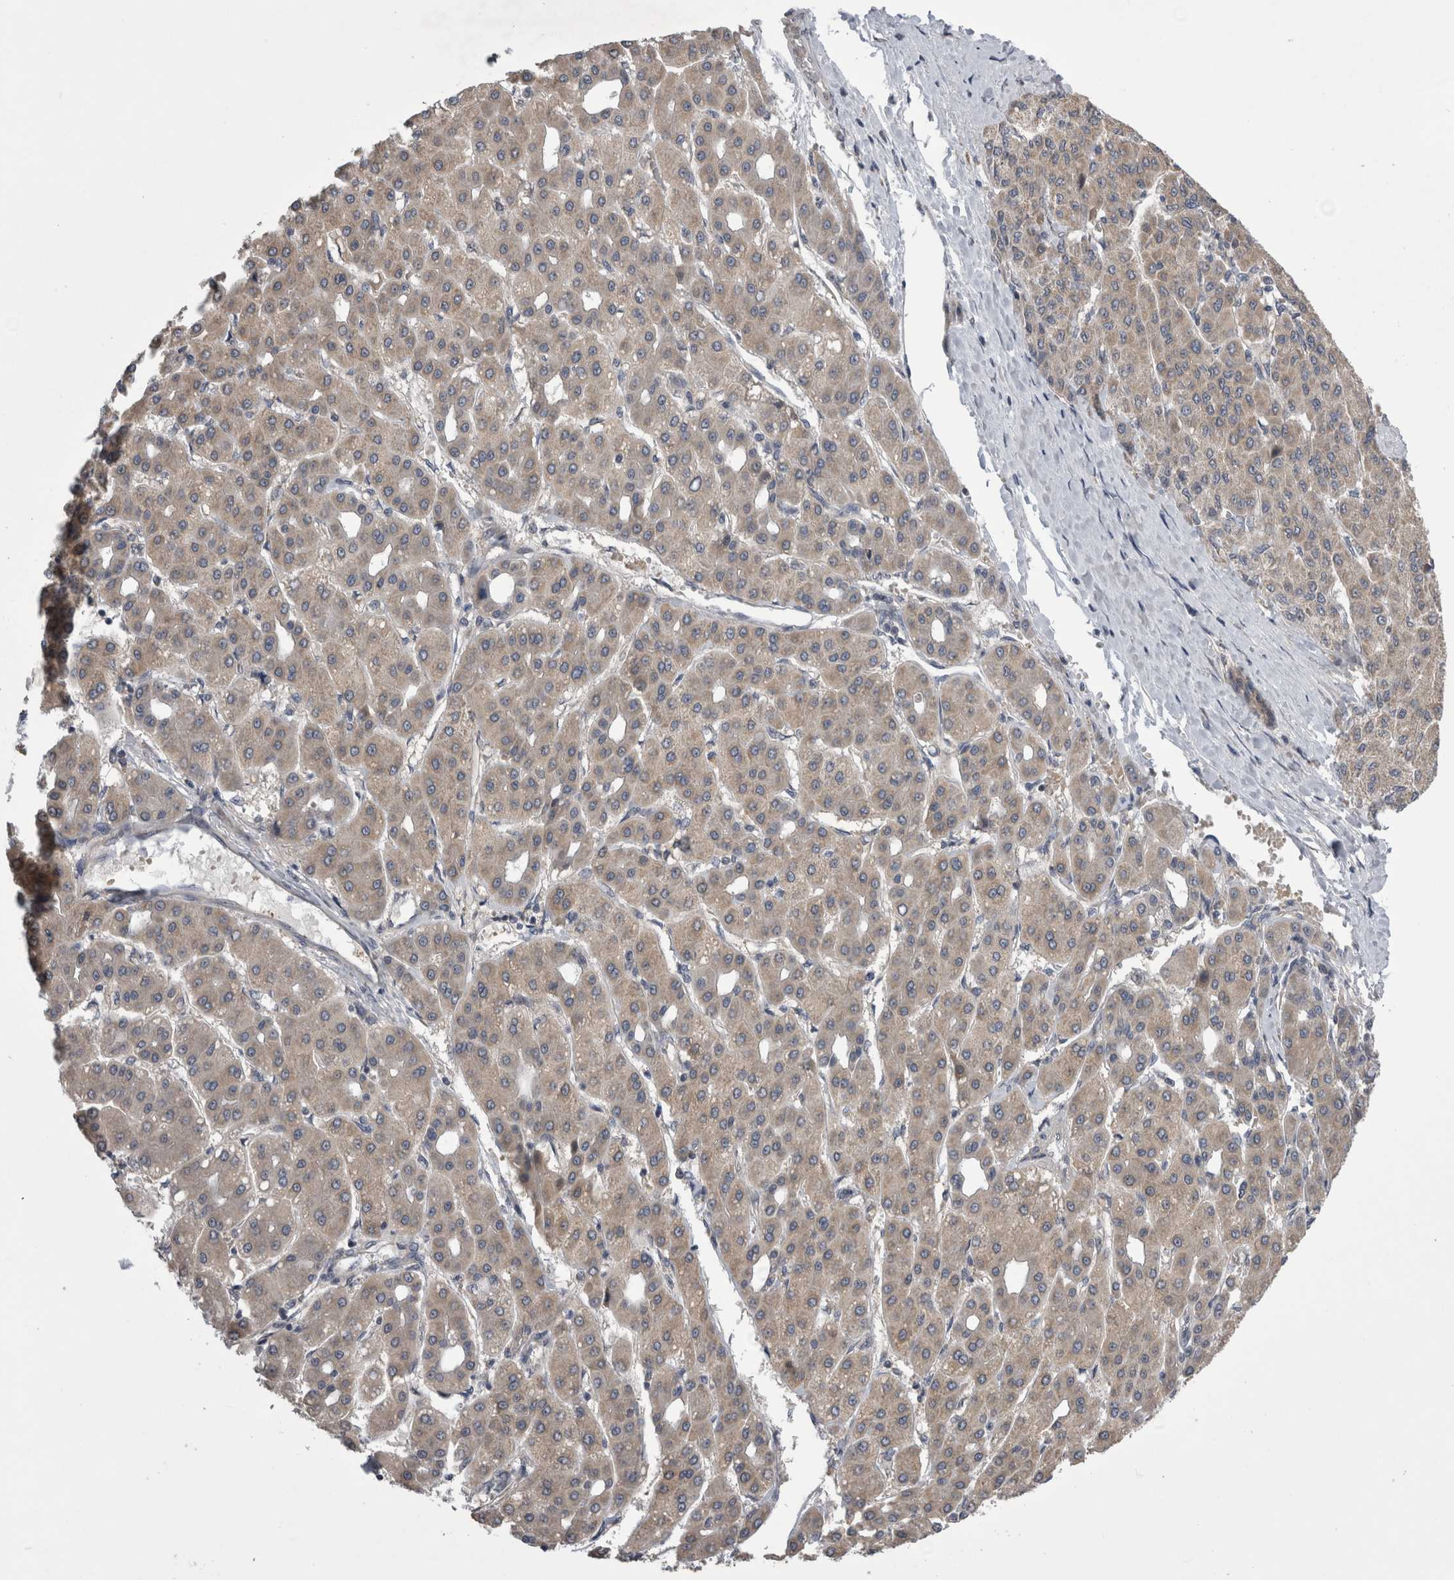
{"staining": {"intensity": "weak", "quantity": "25%-75%", "location": "cytoplasmic/membranous"}, "tissue": "liver cancer", "cell_type": "Tumor cells", "image_type": "cancer", "snomed": [{"axis": "morphology", "description": "Carcinoma, Hepatocellular, NOS"}, {"axis": "topography", "description": "Liver"}], "caption": "IHC (DAB) staining of liver cancer (hepatocellular carcinoma) exhibits weak cytoplasmic/membranous protein expression in approximately 25%-75% of tumor cells.", "gene": "ARHGAP29", "patient": {"sex": "male", "age": 65}}